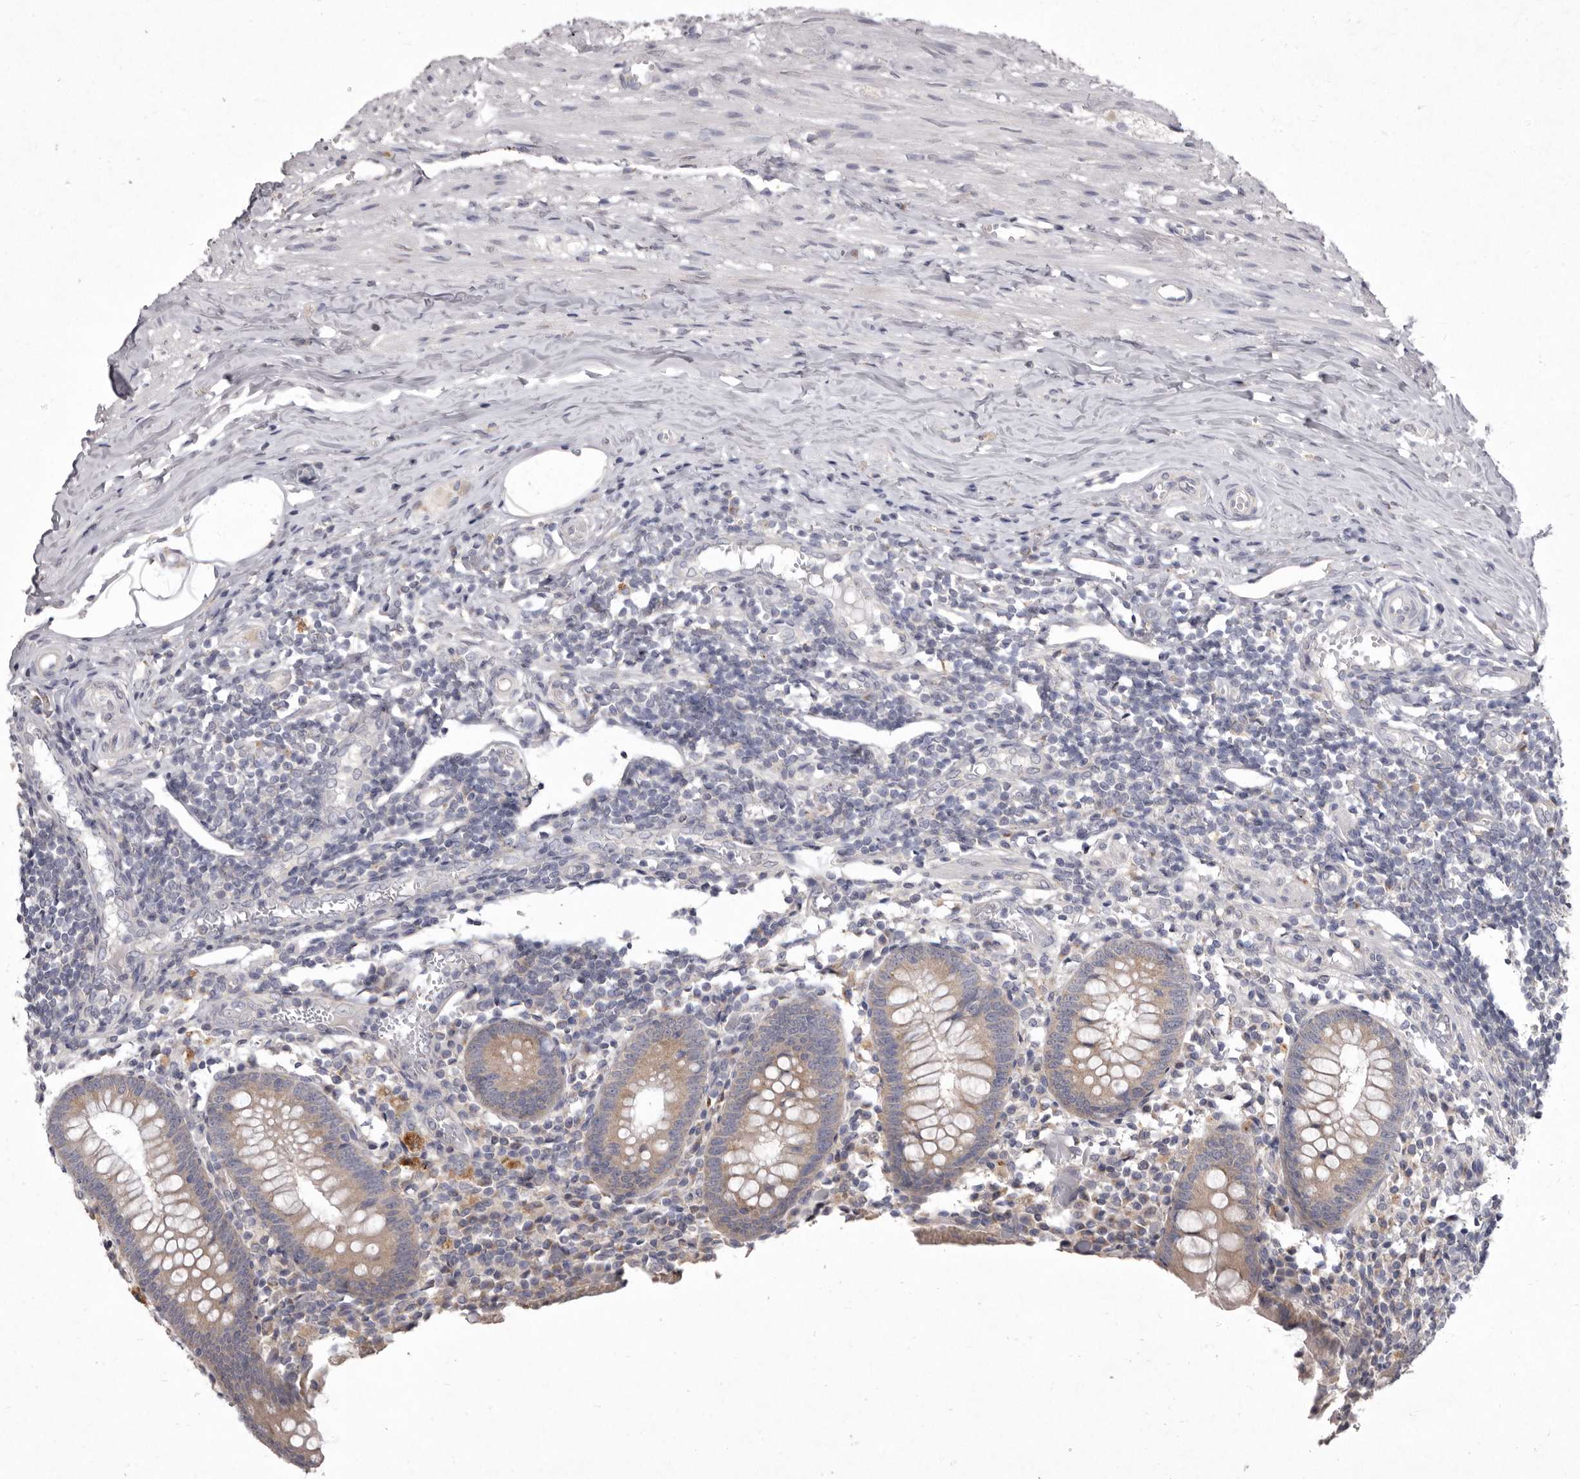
{"staining": {"intensity": "moderate", "quantity": ">75%", "location": "cytoplasmic/membranous"}, "tissue": "appendix", "cell_type": "Glandular cells", "image_type": "normal", "snomed": [{"axis": "morphology", "description": "Normal tissue, NOS"}, {"axis": "topography", "description": "Appendix"}], "caption": "Glandular cells reveal moderate cytoplasmic/membranous positivity in approximately >75% of cells in benign appendix.", "gene": "P2RX6", "patient": {"sex": "female", "age": 17}}